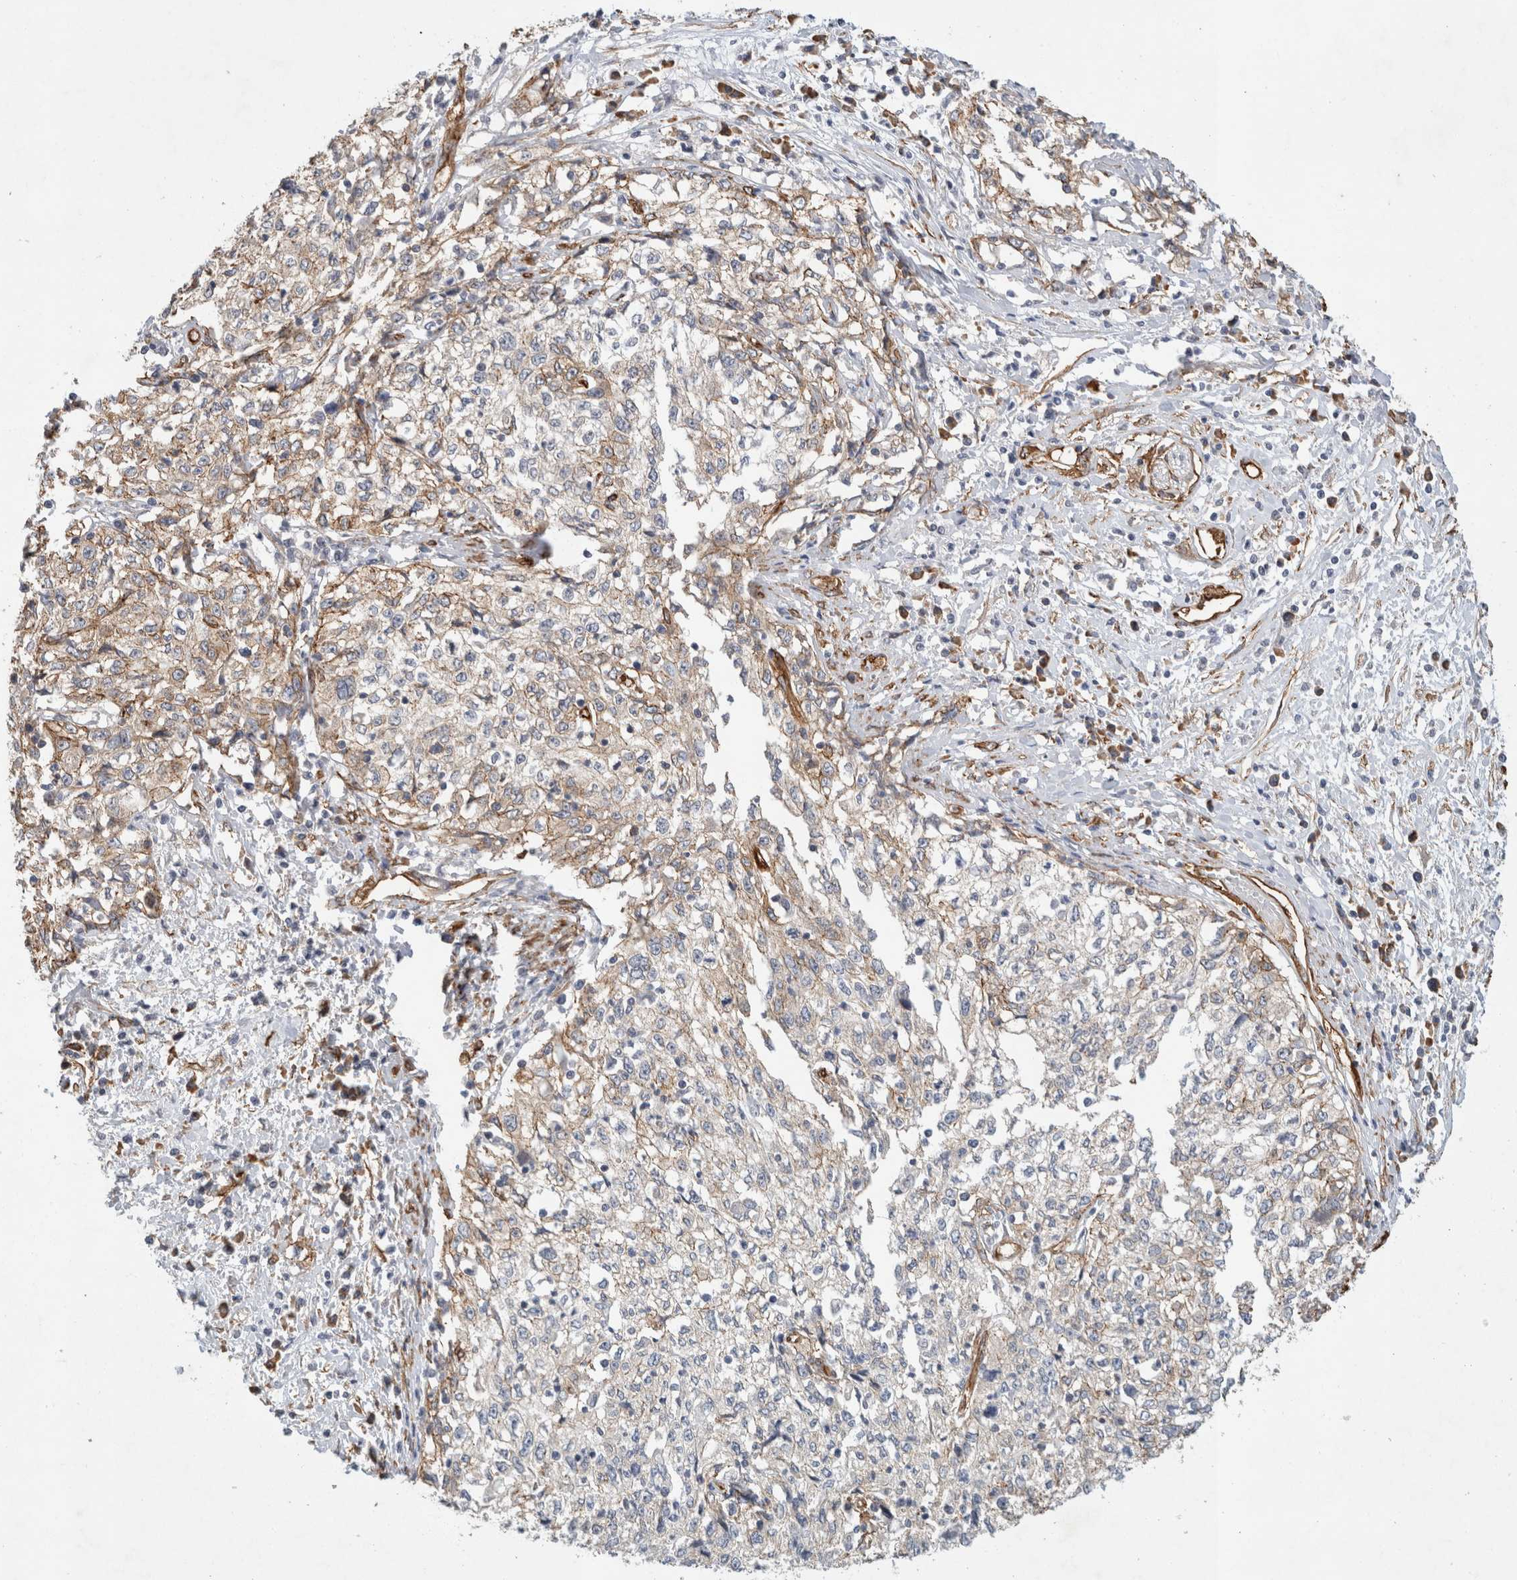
{"staining": {"intensity": "weak", "quantity": "25%-75%", "location": "cytoplasmic/membranous"}, "tissue": "cervical cancer", "cell_type": "Tumor cells", "image_type": "cancer", "snomed": [{"axis": "morphology", "description": "Squamous cell carcinoma, NOS"}, {"axis": "topography", "description": "Cervix"}], "caption": "Cervical cancer stained for a protein (brown) displays weak cytoplasmic/membranous positive positivity in about 25%-75% of tumor cells.", "gene": "JMJD4", "patient": {"sex": "female", "age": 57}}